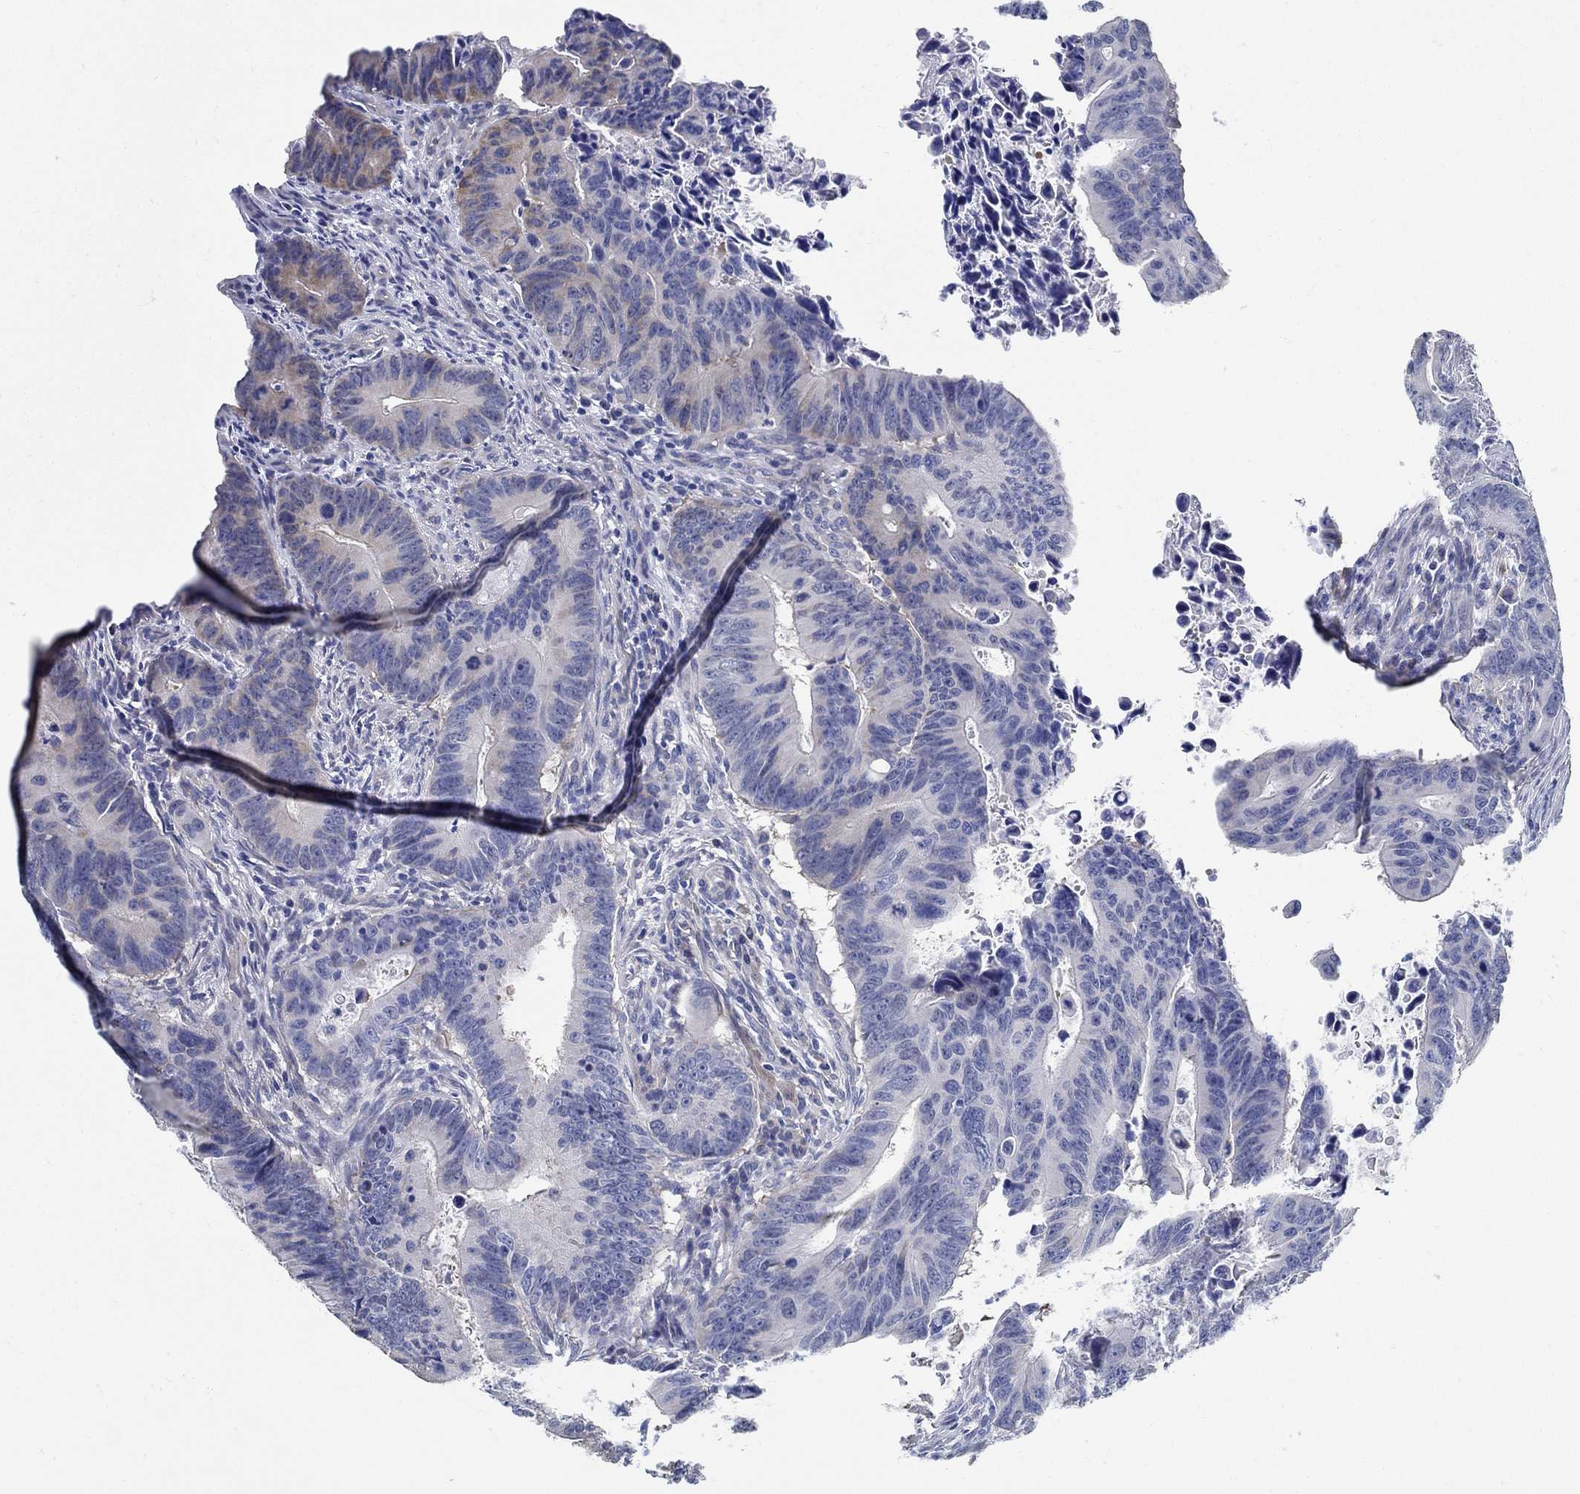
{"staining": {"intensity": "negative", "quantity": "none", "location": "none"}, "tissue": "colorectal cancer", "cell_type": "Tumor cells", "image_type": "cancer", "snomed": [{"axis": "morphology", "description": "Adenocarcinoma, NOS"}, {"axis": "topography", "description": "Colon"}], "caption": "Tumor cells show no significant protein expression in colorectal adenocarcinoma.", "gene": "C15orf39", "patient": {"sex": "female", "age": 87}}